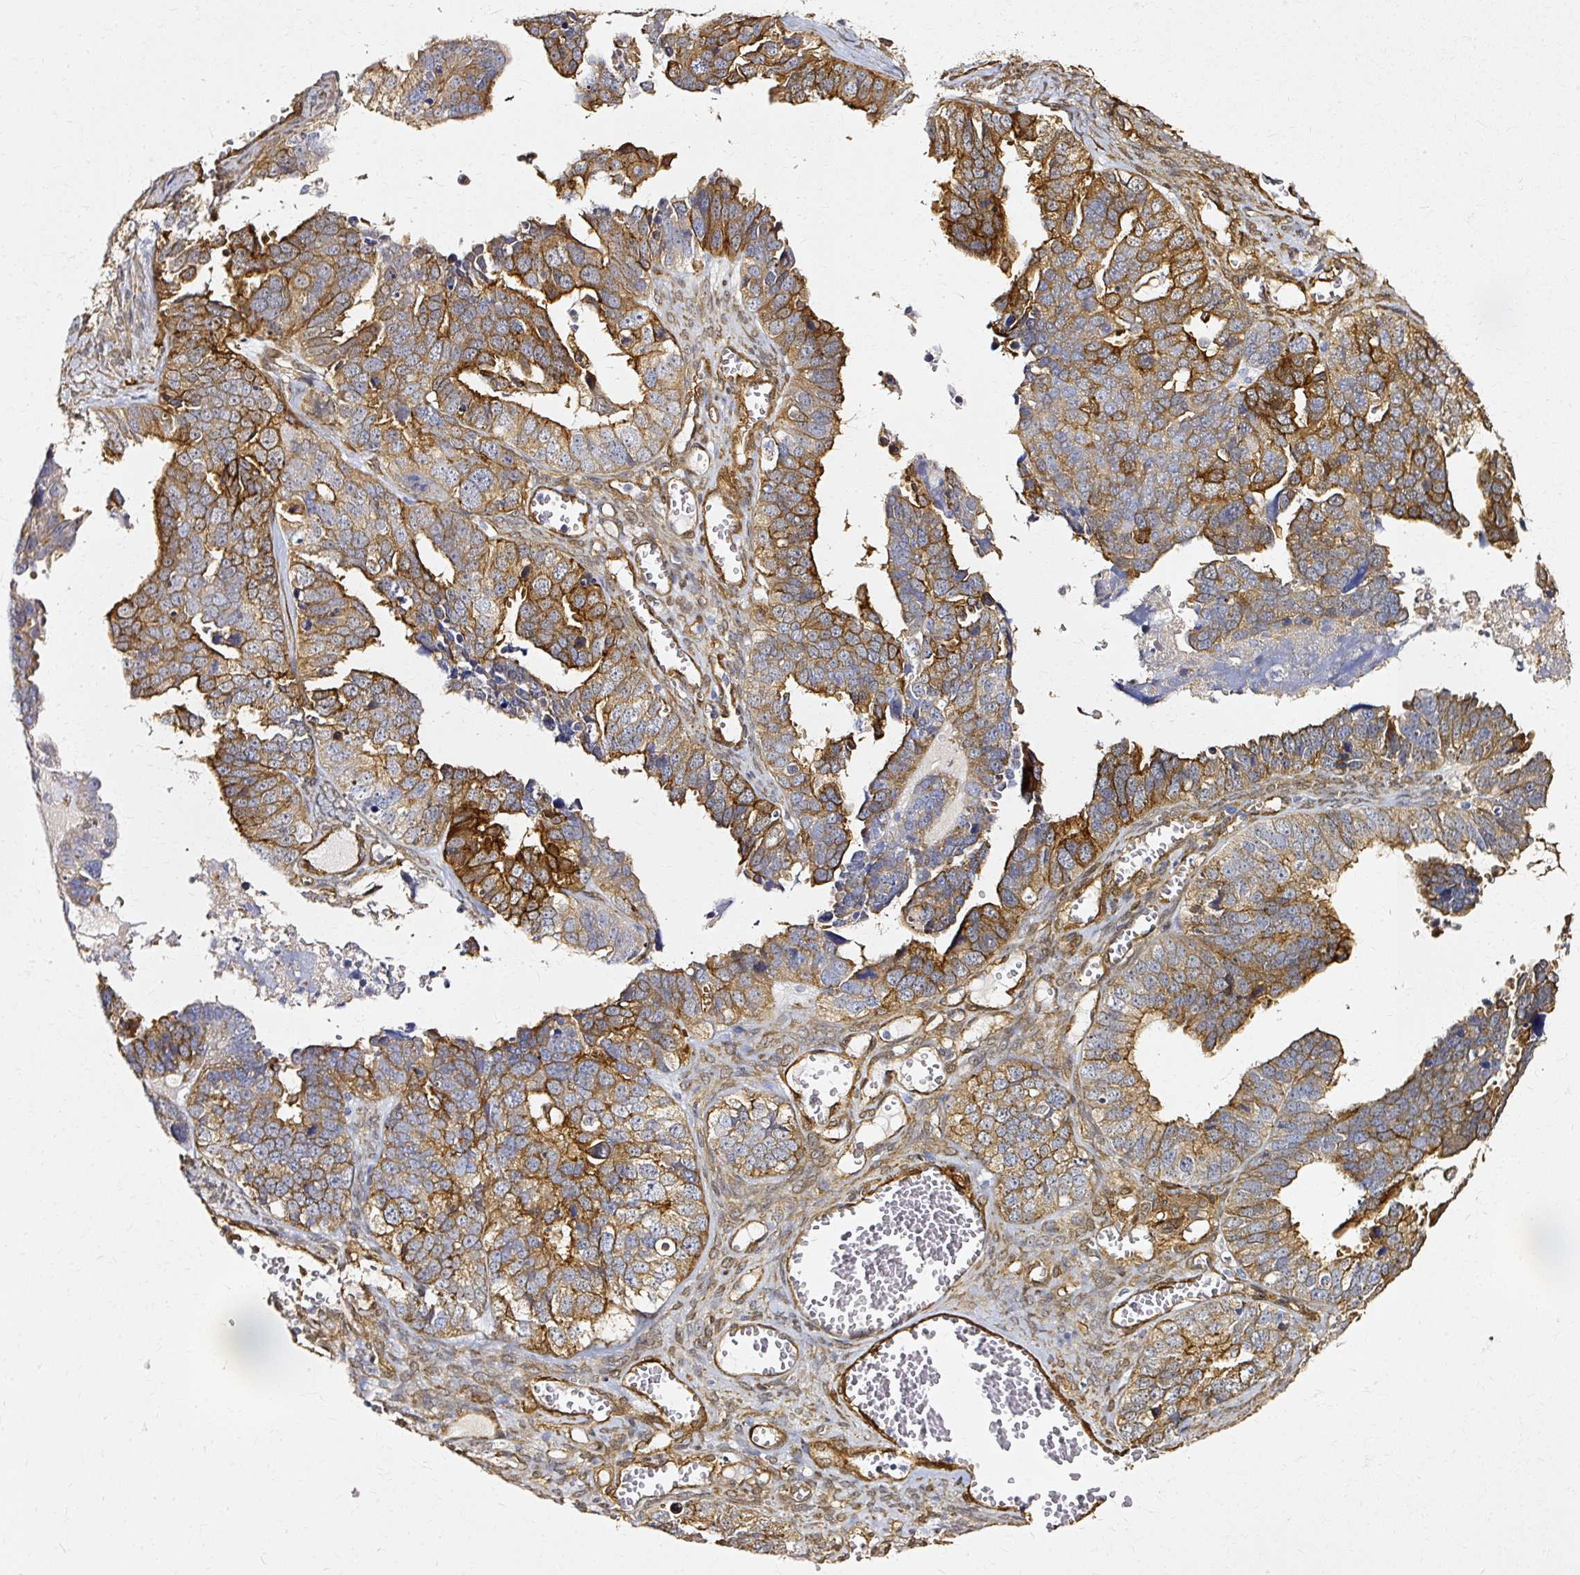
{"staining": {"intensity": "moderate", "quantity": "25%-75%", "location": "cytoplasmic/membranous"}, "tissue": "ovarian cancer", "cell_type": "Tumor cells", "image_type": "cancer", "snomed": [{"axis": "morphology", "description": "Cystadenocarcinoma, serous, NOS"}, {"axis": "topography", "description": "Ovary"}], "caption": "Serous cystadenocarcinoma (ovarian) tissue displays moderate cytoplasmic/membranous positivity in approximately 25%-75% of tumor cells, visualized by immunohistochemistry.", "gene": "CNN3", "patient": {"sex": "female", "age": 76}}